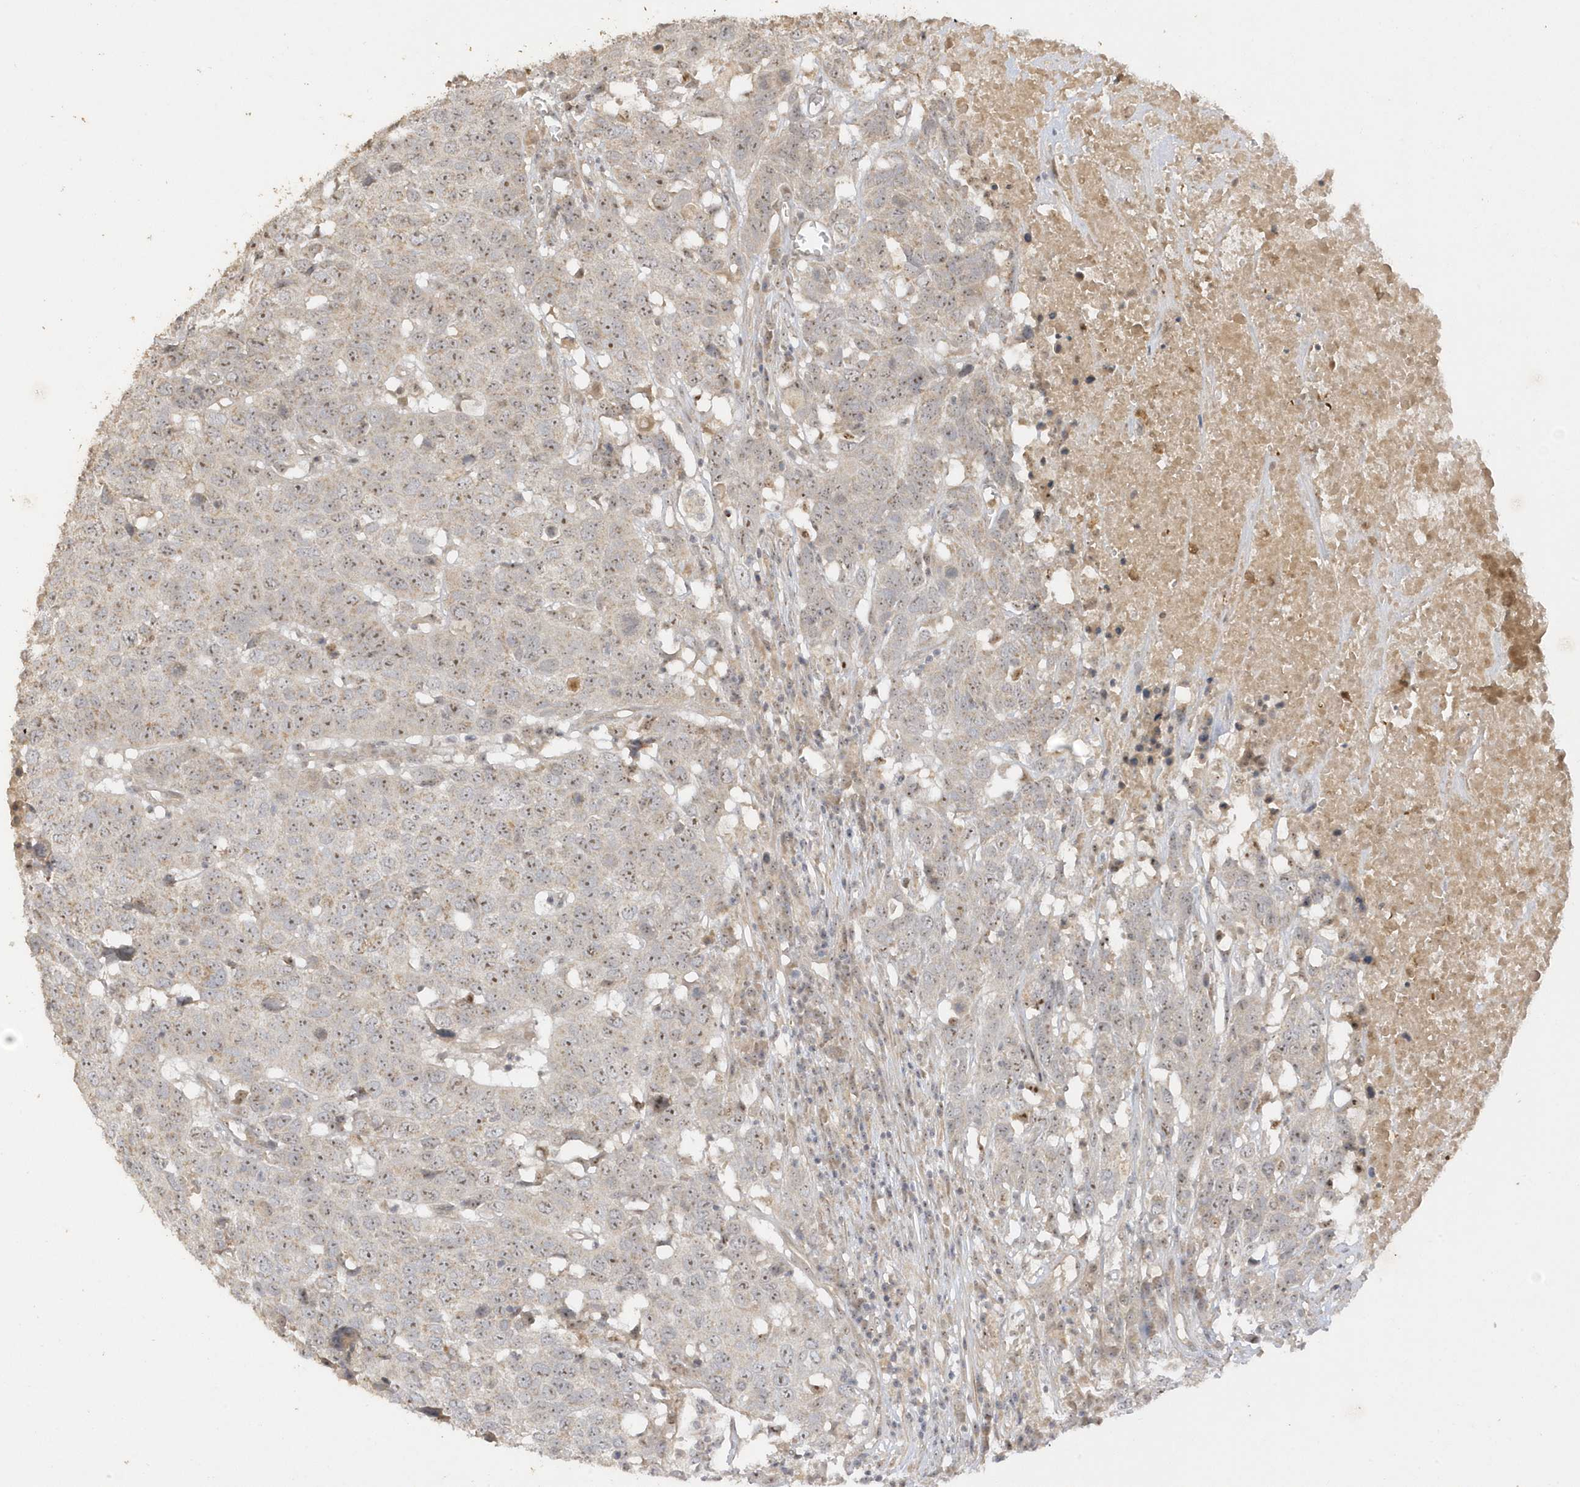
{"staining": {"intensity": "moderate", "quantity": "25%-75%", "location": "nuclear"}, "tissue": "head and neck cancer", "cell_type": "Tumor cells", "image_type": "cancer", "snomed": [{"axis": "morphology", "description": "Squamous cell carcinoma, NOS"}, {"axis": "topography", "description": "Head-Neck"}], "caption": "Moderate nuclear positivity for a protein is appreciated in about 25%-75% of tumor cells of head and neck cancer (squamous cell carcinoma) using immunohistochemistry (IHC).", "gene": "DDX18", "patient": {"sex": "male", "age": 66}}